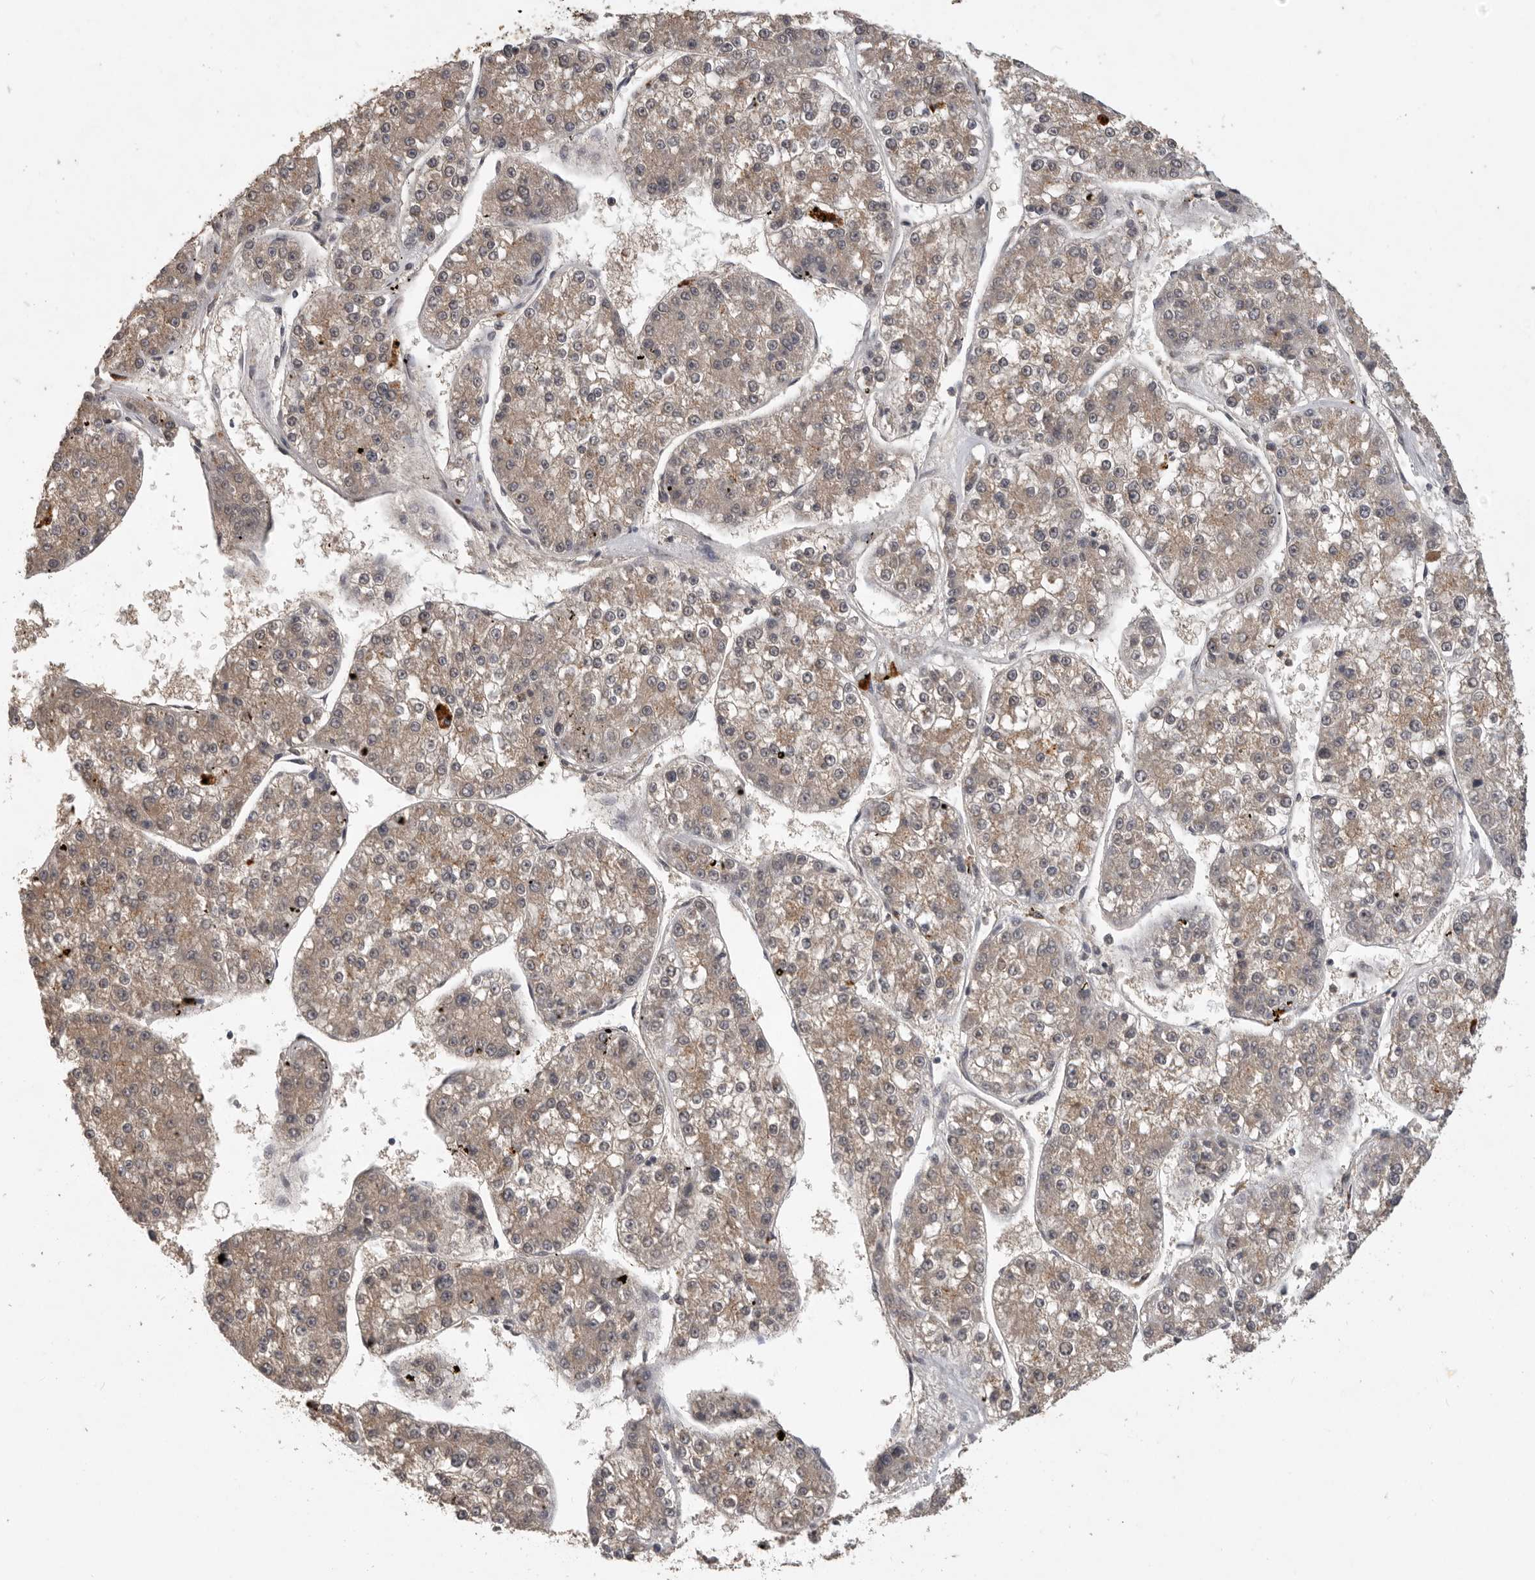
{"staining": {"intensity": "weak", "quantity": ">75%", "location": "cytoplasmic/membranous"}, "tissue": "liver cancer", "cell_type": "Tumor cells", "image_type": "cancer", "snomed": [{"axis": "morphology", "description": "Carcinoma, Hepatocellular, NOS"}, {"axis": "topography", "description": "Liver"}], "caption": "This image demonstrates immunohistochemistry staining of human liver cancer (hepatocellular carcinoma), with low weak cytoplasmic/membranous expression in about >75% of tumor cells.", "gene": "ADAMTS4", "patient": {"sex": "female", "age": 73}}